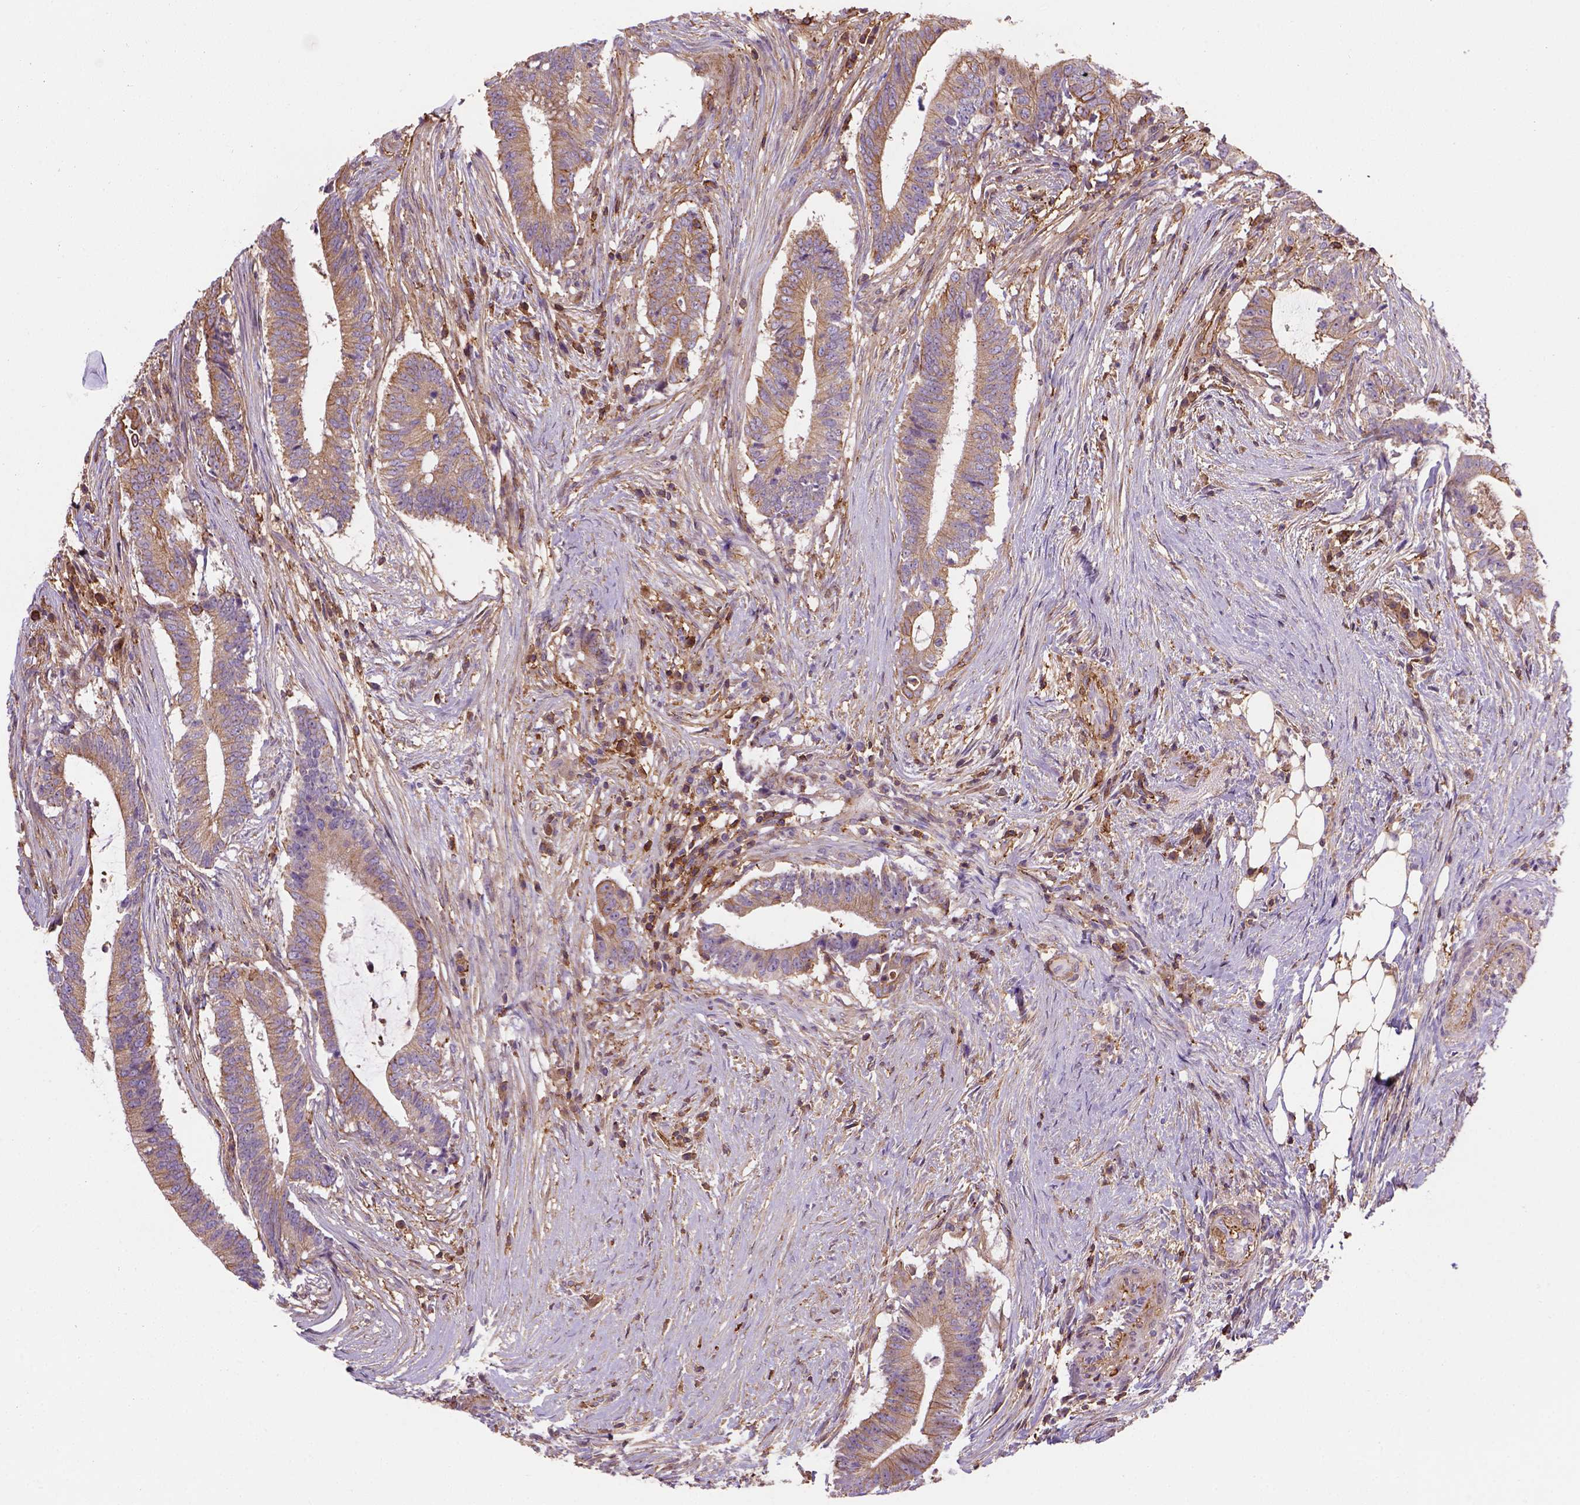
{"staining": {"intensity": "moderate", "quantity": ">75%", "location": "cytoplasmic/membranous"}, "tissue": "colorectal cancer", "cell_type": "Tumor cells", "image_type": "cancer", "snomed": [{"axis": "morphology", "description": "Adenocarcinoma, NOS"}, {"axis": "topography", "description": "Colon"}], "caption": "Immunohistochemical staining of colorectal adenocarcinoma reveals moderate cytoplasmic/membranous protein expression in about >75% of tumor cells.", "gene": "GPRC5D", "patient": {"sex": "female", "age": 43}}